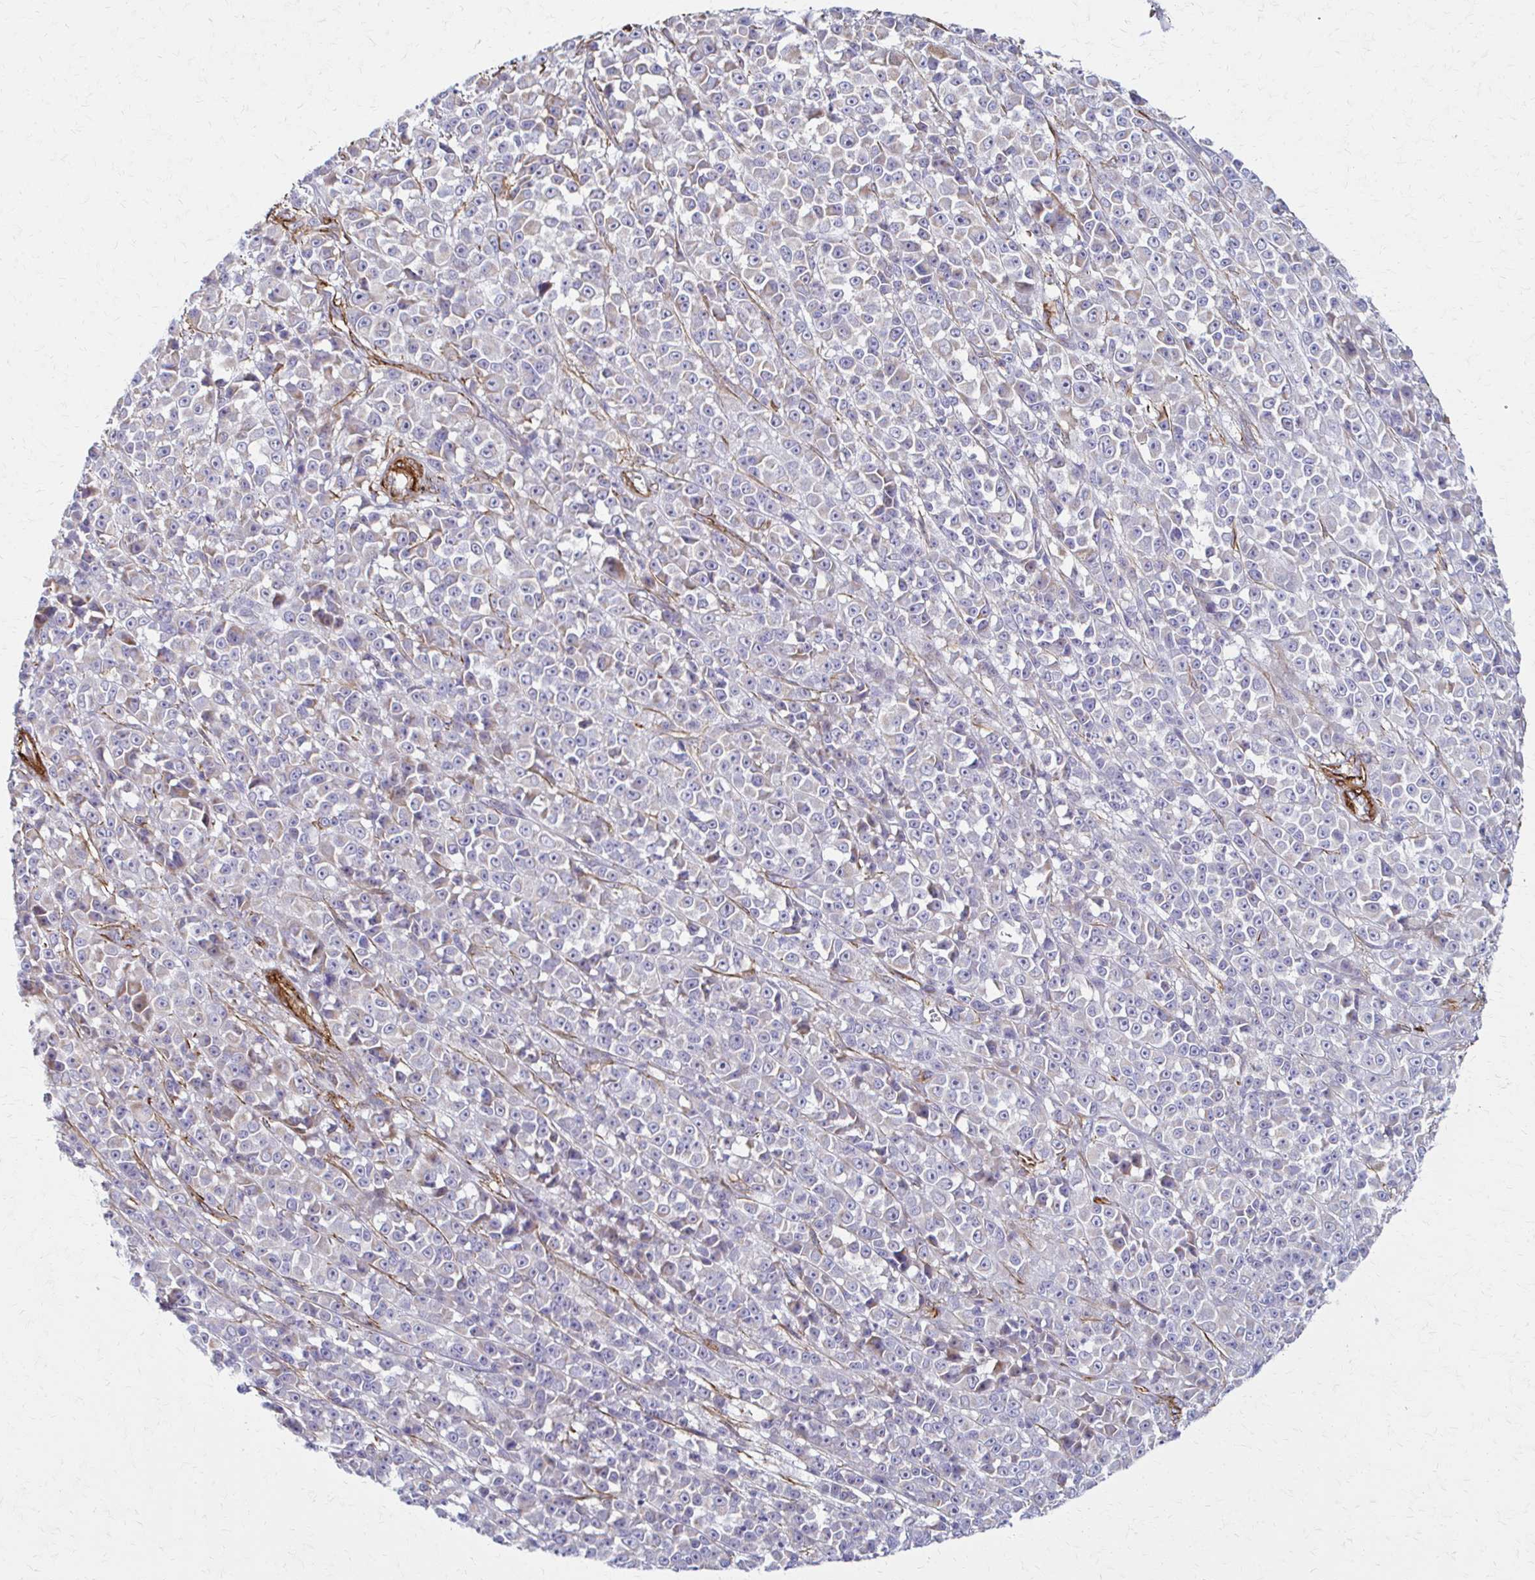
{"staining": {"intensity": "negative", "quantity": "none", "location": "none"}, "tissue": "melanoma", "cell_type": "Tumor cells", "image_type": "cancer", "snomed": [{"axis": "morphology", "description": "Malignant melanoma, NOS"}, {"axis": "topography", "description": "Skin"}, {"axis": "topography", "description": "Skin of back"}], "caption": "Human malignant melanoma stained for a protein using immunohistochemistry (IHC) reveals no staining in tumor cells.", "gene": "TIMMDC1", "patient": {"sex": "male", "age": 91}}